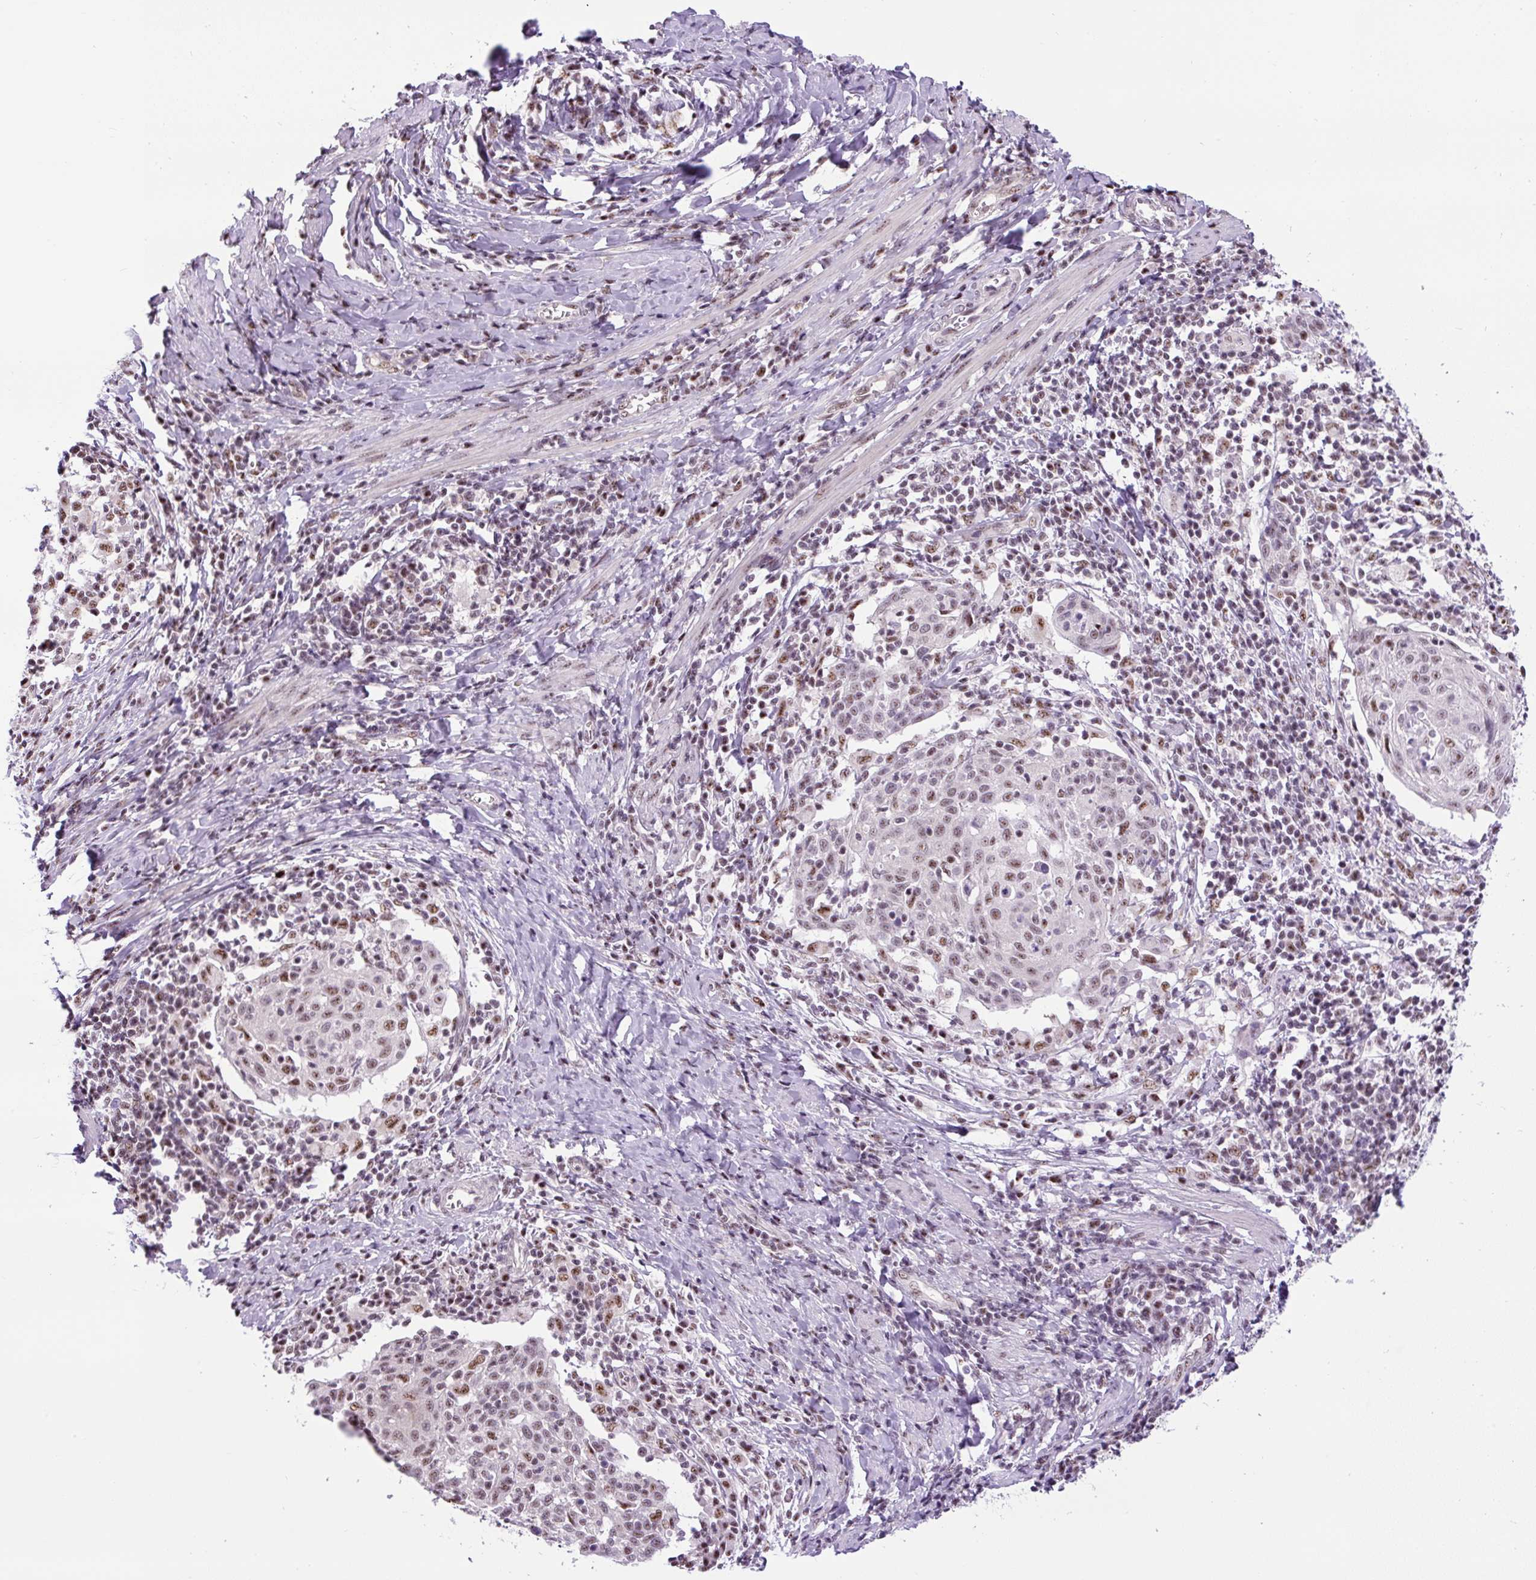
{"staining": {"intensity": "moderate", "quantity": "25%-75%", "location": "nuclear"}, "tissue": "cervical cancer", "cell_type": "Tumor cells", "image_type": "cancer", "snomed": [{"axis": "morphology", "description": "Squamous cell carcinoma, NOS"}, {"axis": "topography", "description": "Cervix"}], "caption": "A photomicrograph of cervical cancer (squamous cell carcinoma) stained for a protein displays moderate nuclear brown staining in tumor cells.", "gene": "SMC5", "patient": {"sex": "female", "age": 52}}